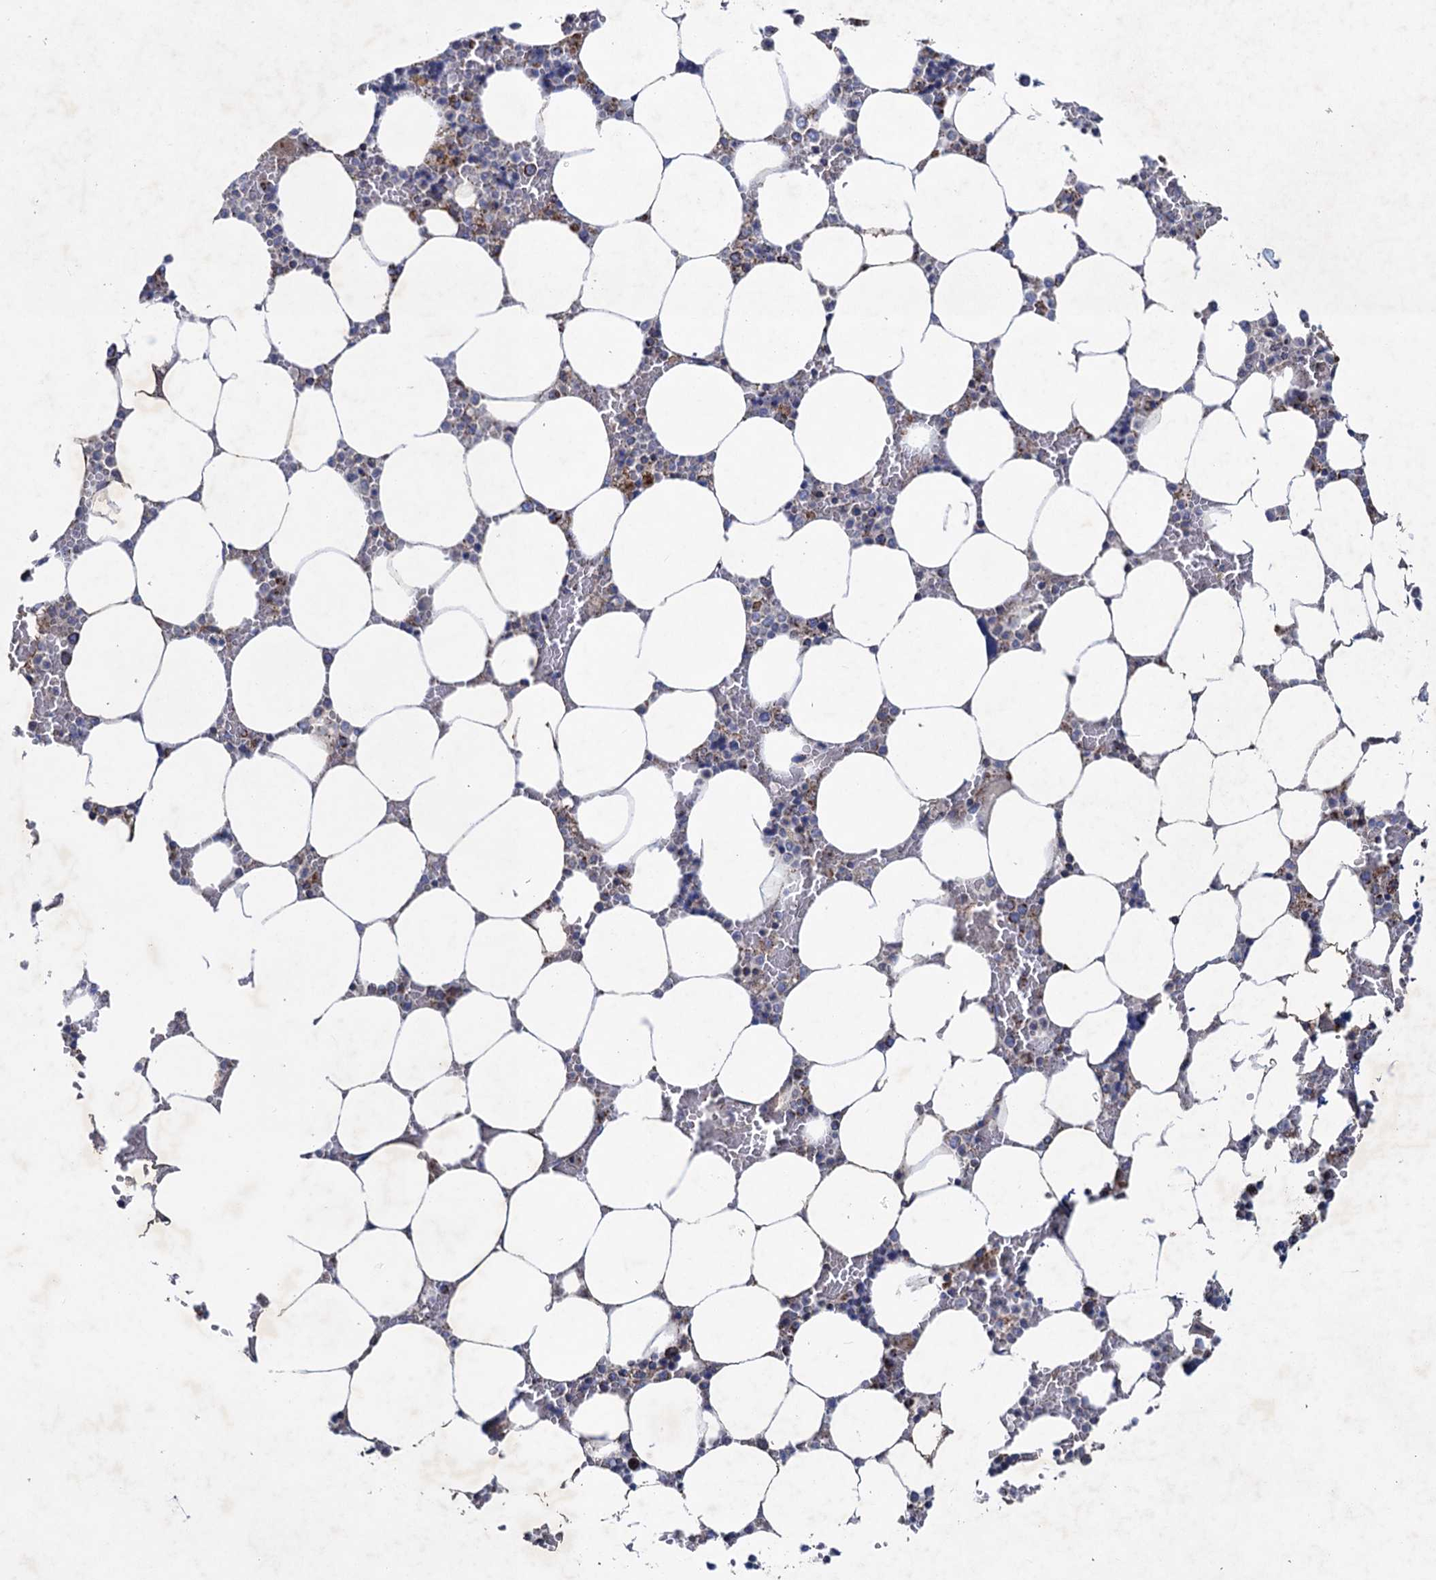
{"staining": {"intensity": "moderate", "quantity": "<25%", "location": "cytoplasmic/membranous"}, "tissue": "bone marrow", "cell_type": "Hematopoietic cells", "image_type": "normal", "snomed": [{"axis": "morphology", "description": "Normal tissue, NOS"}, {"axis": "topography", "description": "Bone marrow"}], "caption": "IHC photomicrograph of normal bone marrow stained for a protein (brown), which exhibits low levels of moderate cytoplasmic/membranous staining in approximately <25% of hematopoietic cells.", "gene": "GTPBP3", "patient": {"sex": "male", "age": 64}}